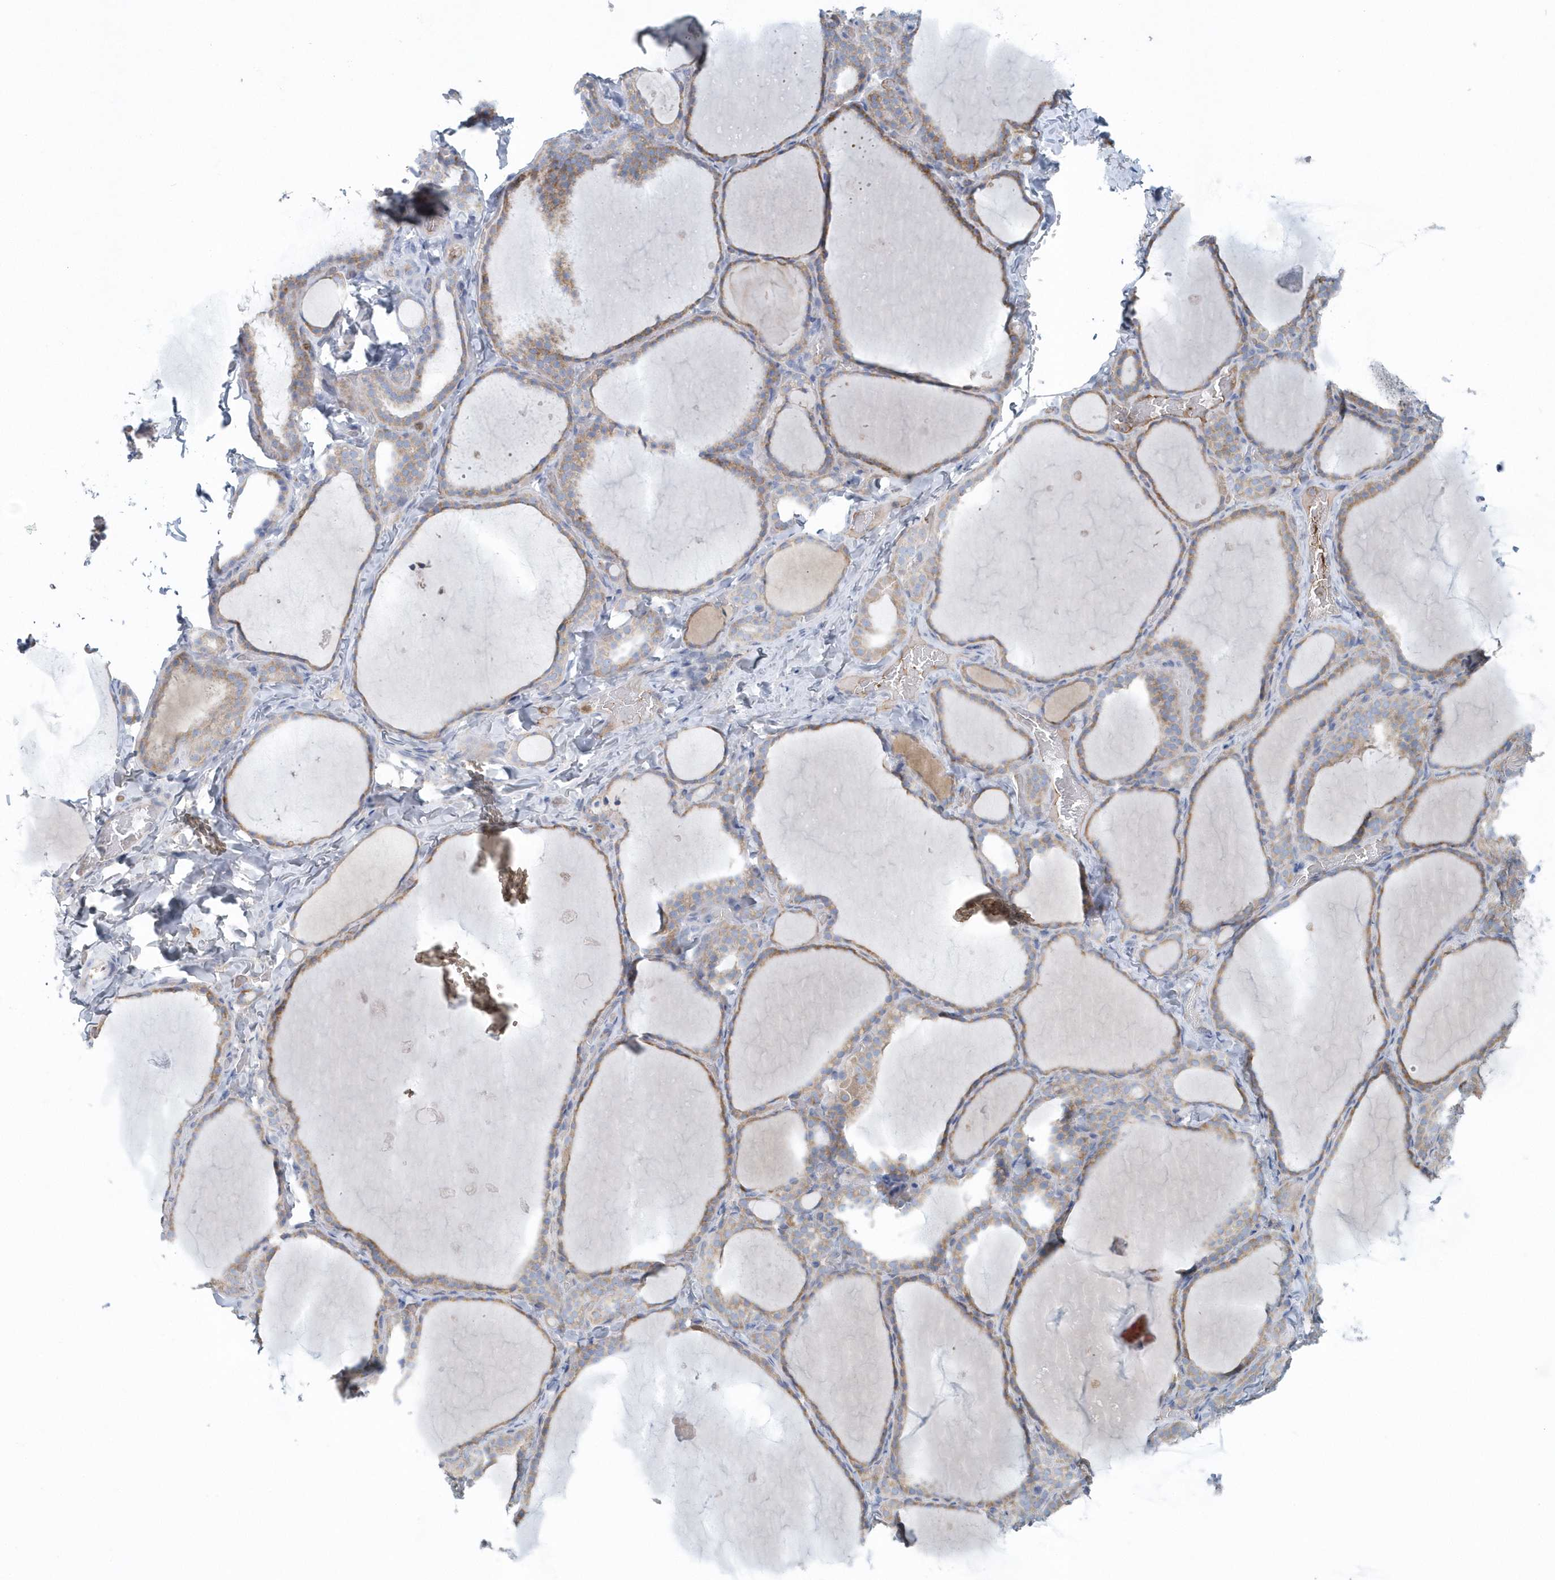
{"staining": {"intensity": "moderate", "quantity": "25%-75%", "location": "cytoplasmic/membranous"}, "tissue": "thyroid gland", "cell_type": "Glandular cells", "image_type": "normal", "snomed": [{"axis": "morphology", "description": "Normal tissue, NOS"}, {"axis": "topography", "description": "Thyroid gland"}], "caption": "A medium amount of moderate cytoplasmic/membranous positivity is seen in about 25%-75% of glandular cells in normal thyroid gland. (brown staining indicates protein expression, while blue staining denotes nuclei).", "gene": "SPATA18", "patient": {"sex": "female", "age": 22}}